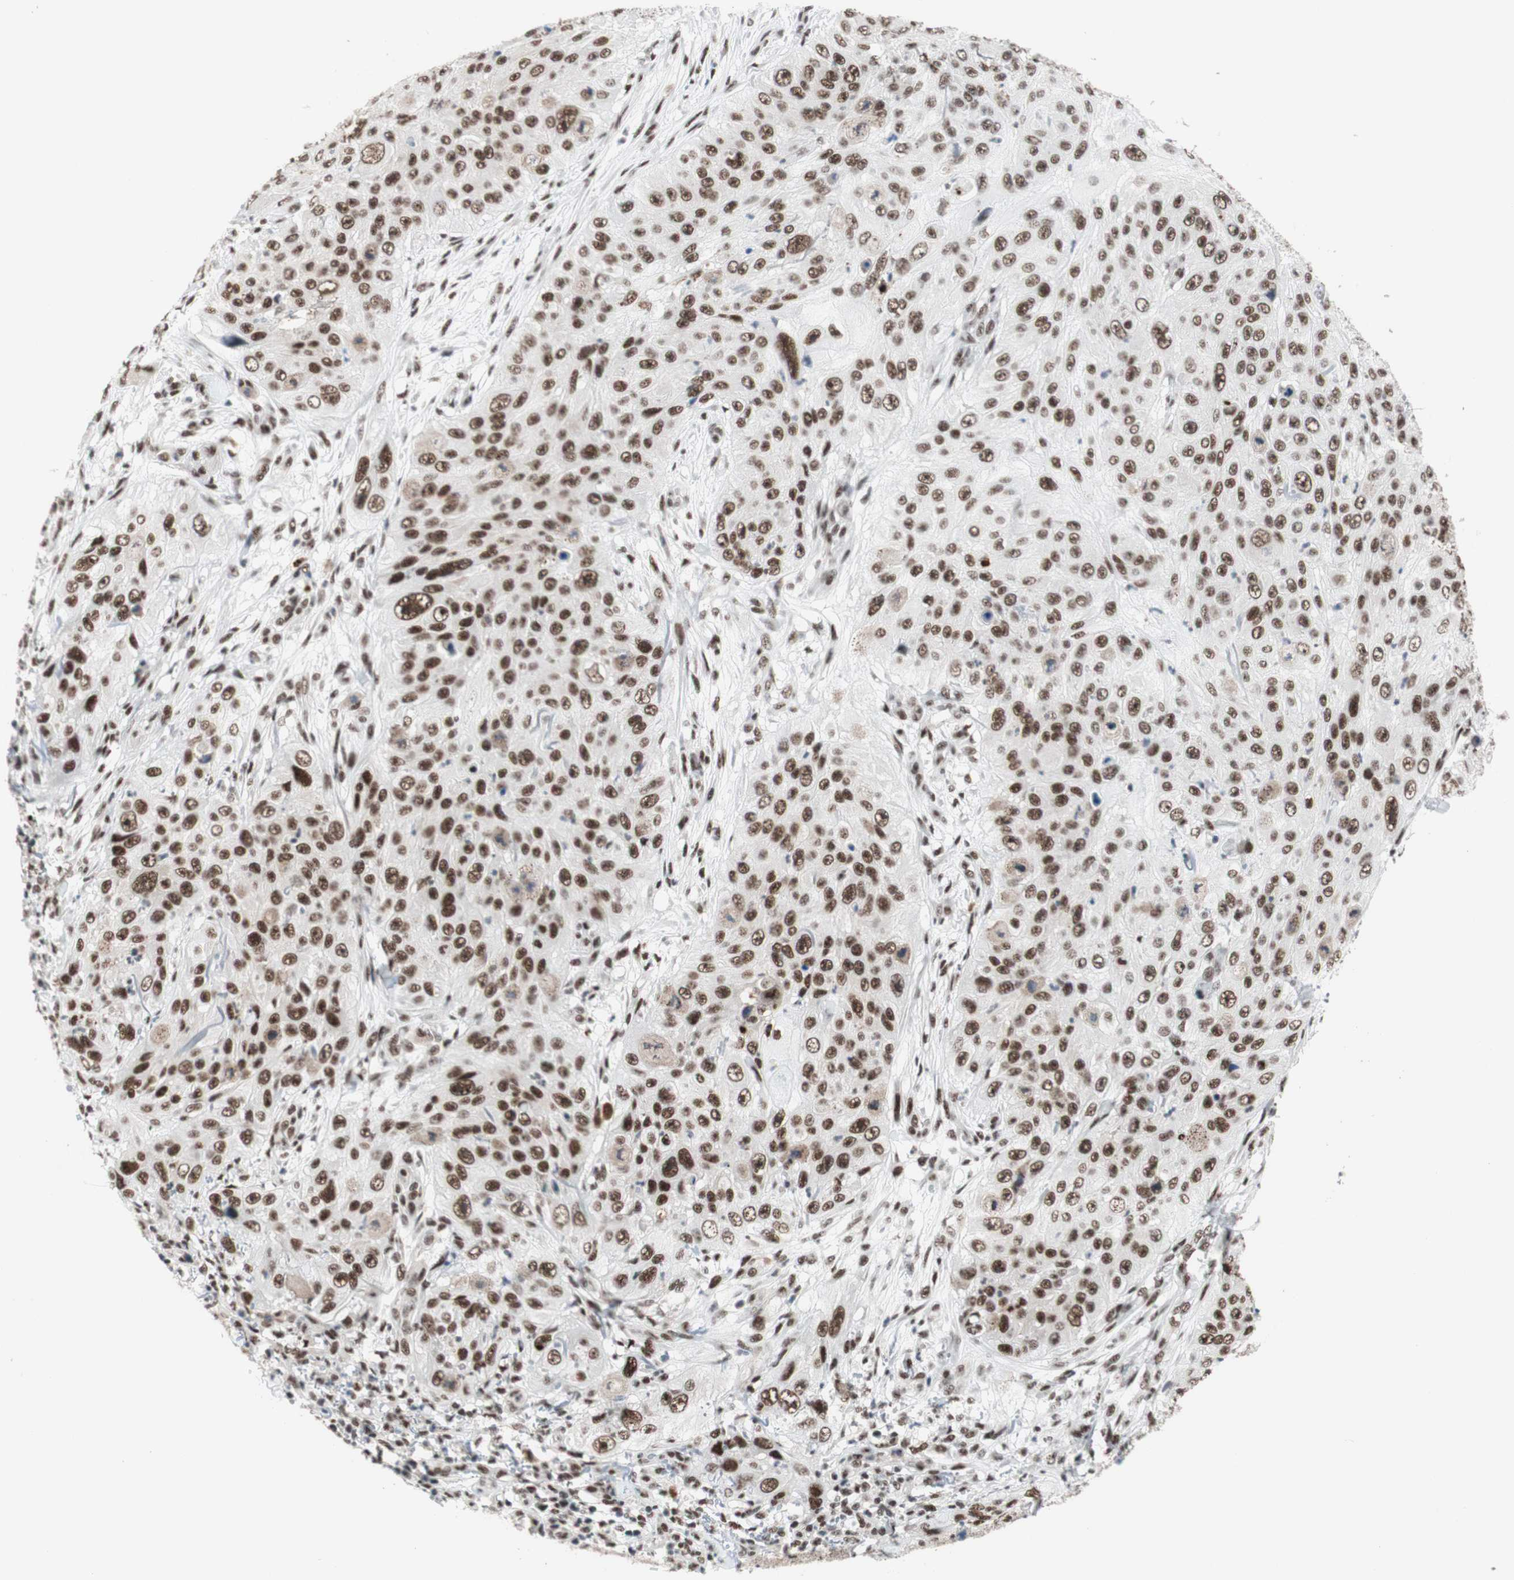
{"staining": {"intensity": "strong", "quantity": ">75%", "location": "nuclear"}, "tissue": "skin cancer", "cell_type": "Tumor cells", "image_type": "cancer", "snomed": [{"axis": "morphology", "description": "Squamous cell carcinoma, NOS"}, {"axis": "topography", "description": "Skin"}], "caption": "Skin cancer (squamous cell carcinoma) stained with immunohistochemistry (IHC) reveals strong nuclear expression in about >75% of tumor cells.", "gene": "PRPF19", "patient": {"sex": "female", "age": 80}}